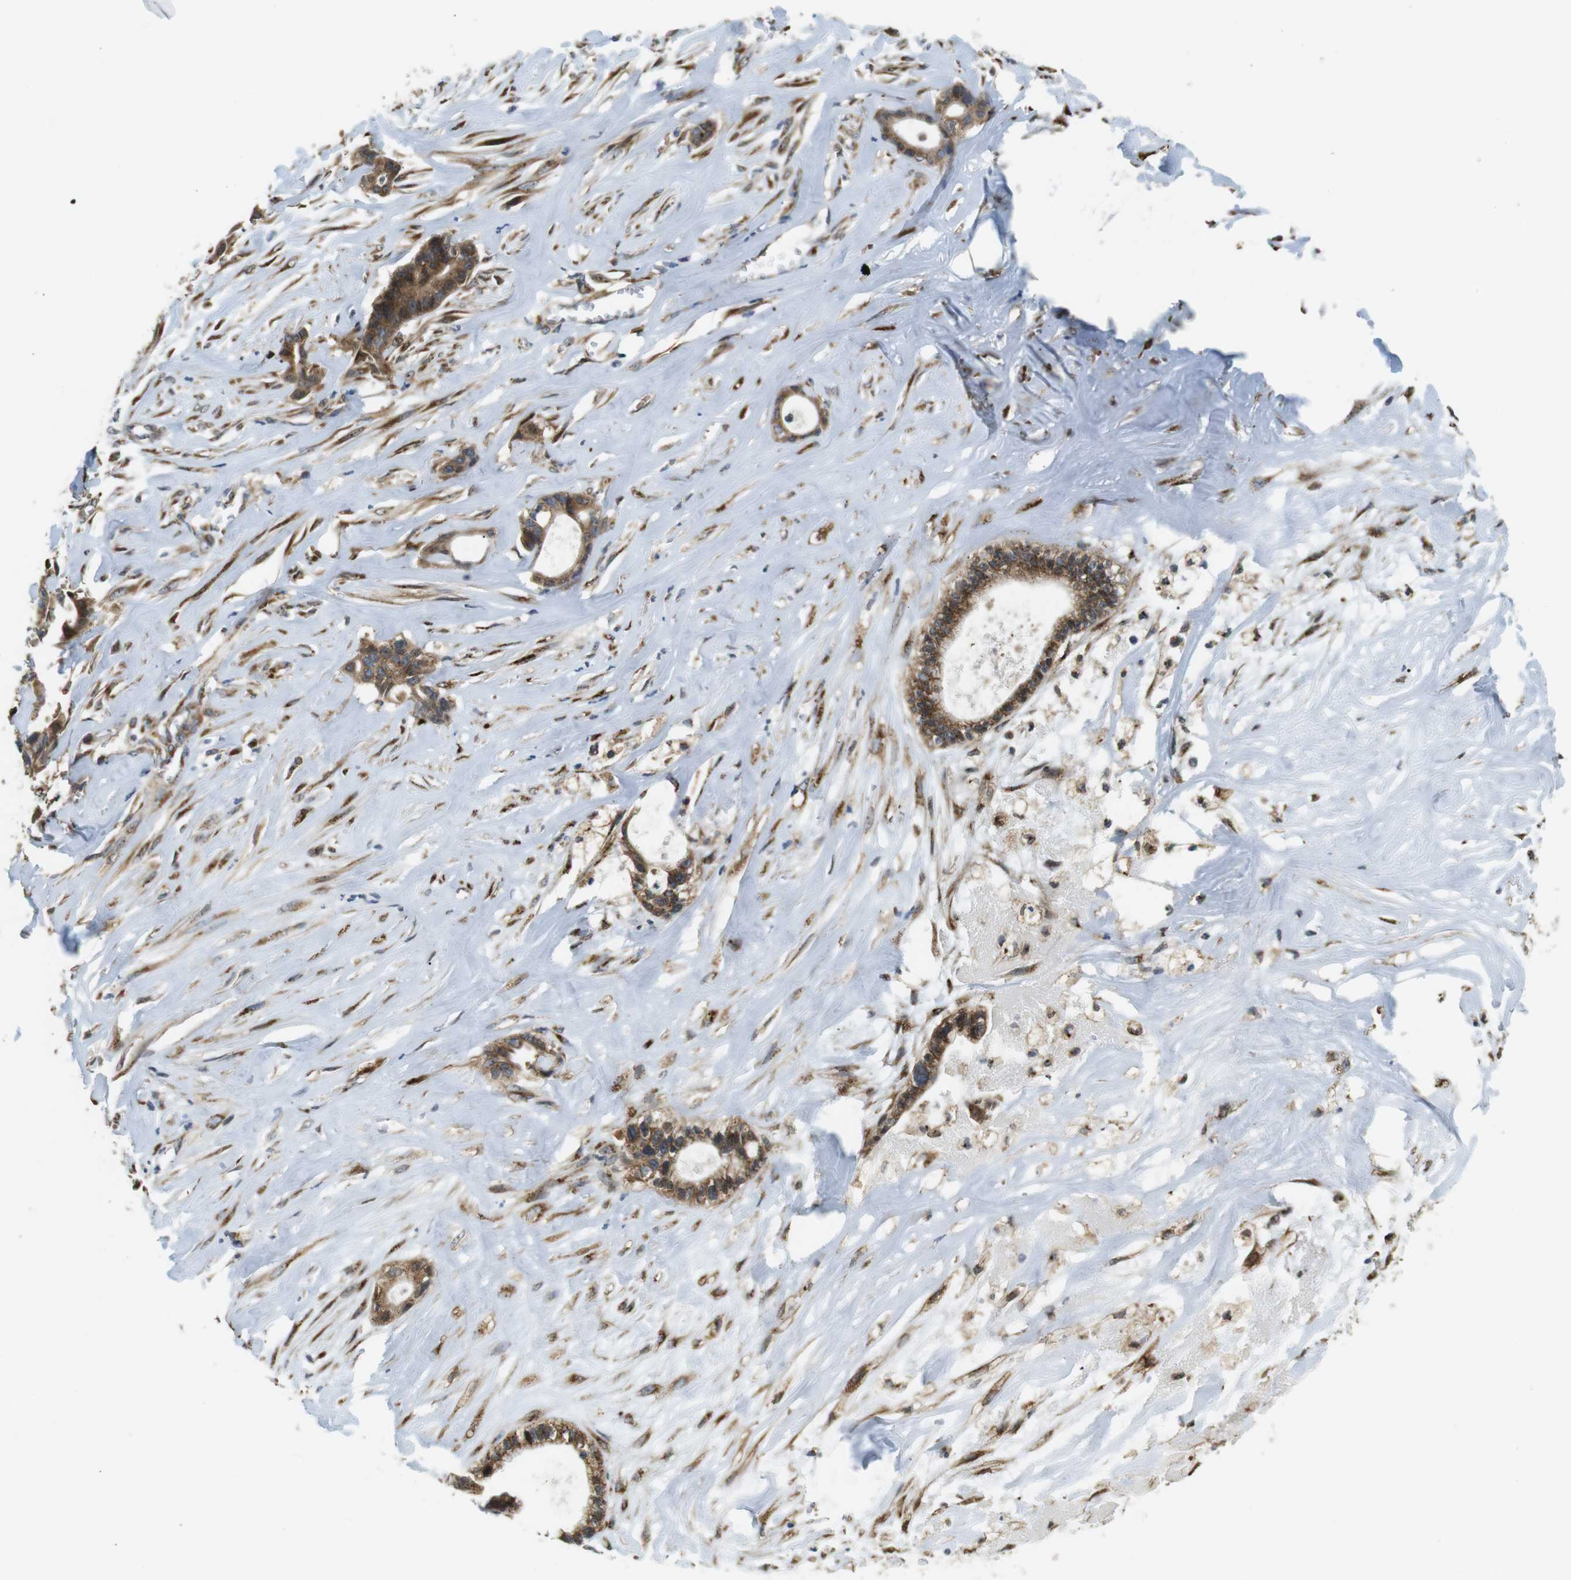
{"staining": {"intensity": "moderate", "quantity": ">75%", "location": "cytoplasmic/membranous"}, "tissue": "liver cancer", "cell_type": "Tumor cells", "image_type": "cancer", "snomed": [{"axis": "morphology", "description": "Cholangiocarcinoma"}, {"axis": "topography", "description": "Liver"}], "caption": "High-power microscopy captured an immunohistochemistry (IHC) image of liver cholangiocarcinoma, revealing moderate cytoplasmic/membranous positivity in approximately >75% of tumor cells. The staining was performed using DAB (3,3'-diaminobenzidine) to visualize the protein expression in brown, while the nuclei were stained in blue with hematoxylin (Magnification: 20x).", "gene": "TMEM143", "patient": {"sex": "female", "age": 55}}